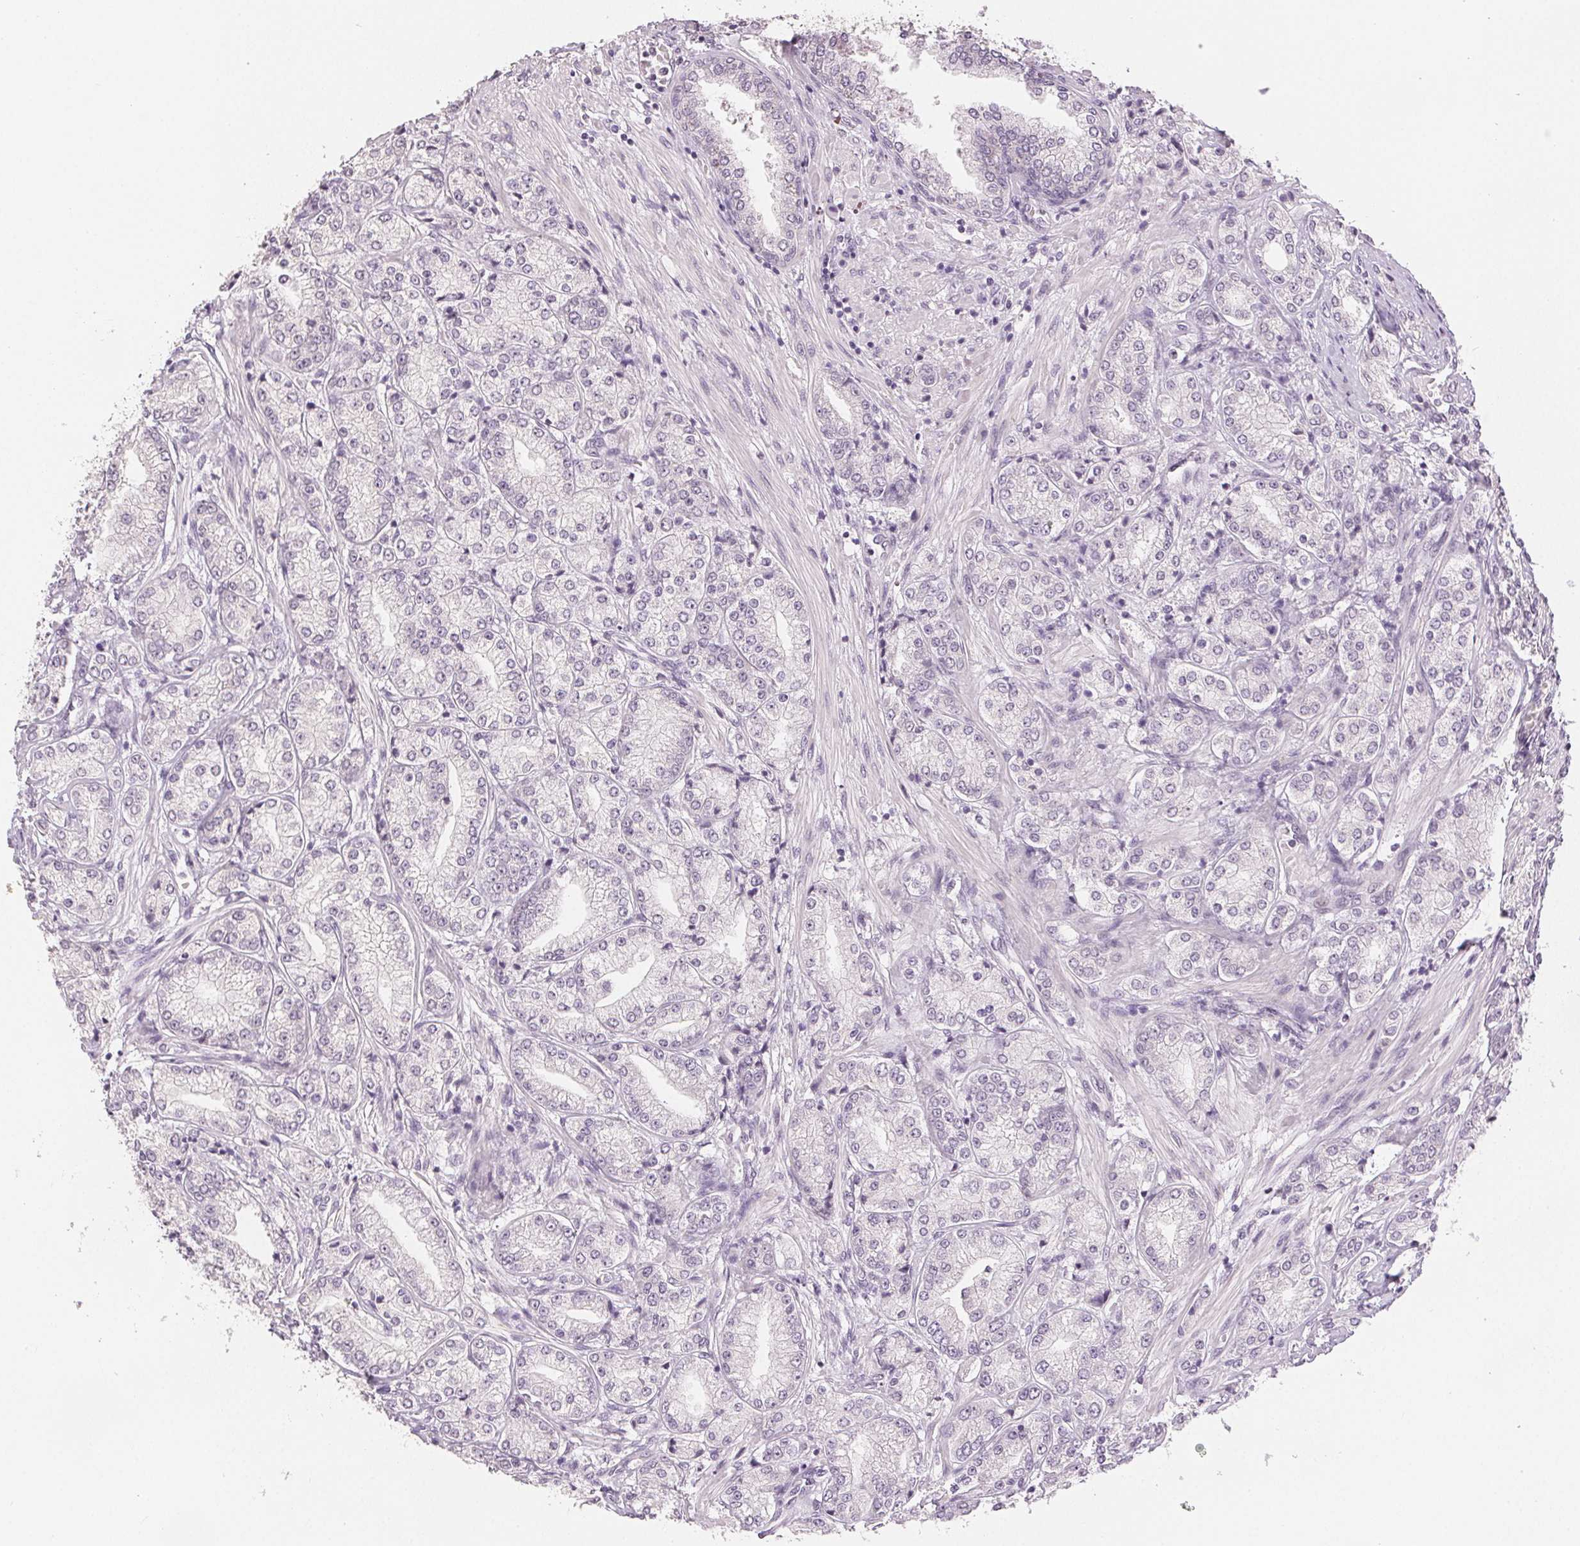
{"staining": {"intensity": "negative", "quantity": "none", "location": "none"}, "tissue": "prostate cancer", "cell_type": "Tumor cells", "image_type": "cancer", "snomed": [{"axis": "morphology", "description": "Adenocarcinoma, NOS"}, {"axis": "topography", "description": "Prostate"}], "caption": "Photomicrograph shows no protein staining in tumor cells of prostate adenocarcinoma tissue.", "gene": "SLC27A5", "patient": {"sex": "male", "age": 63}}